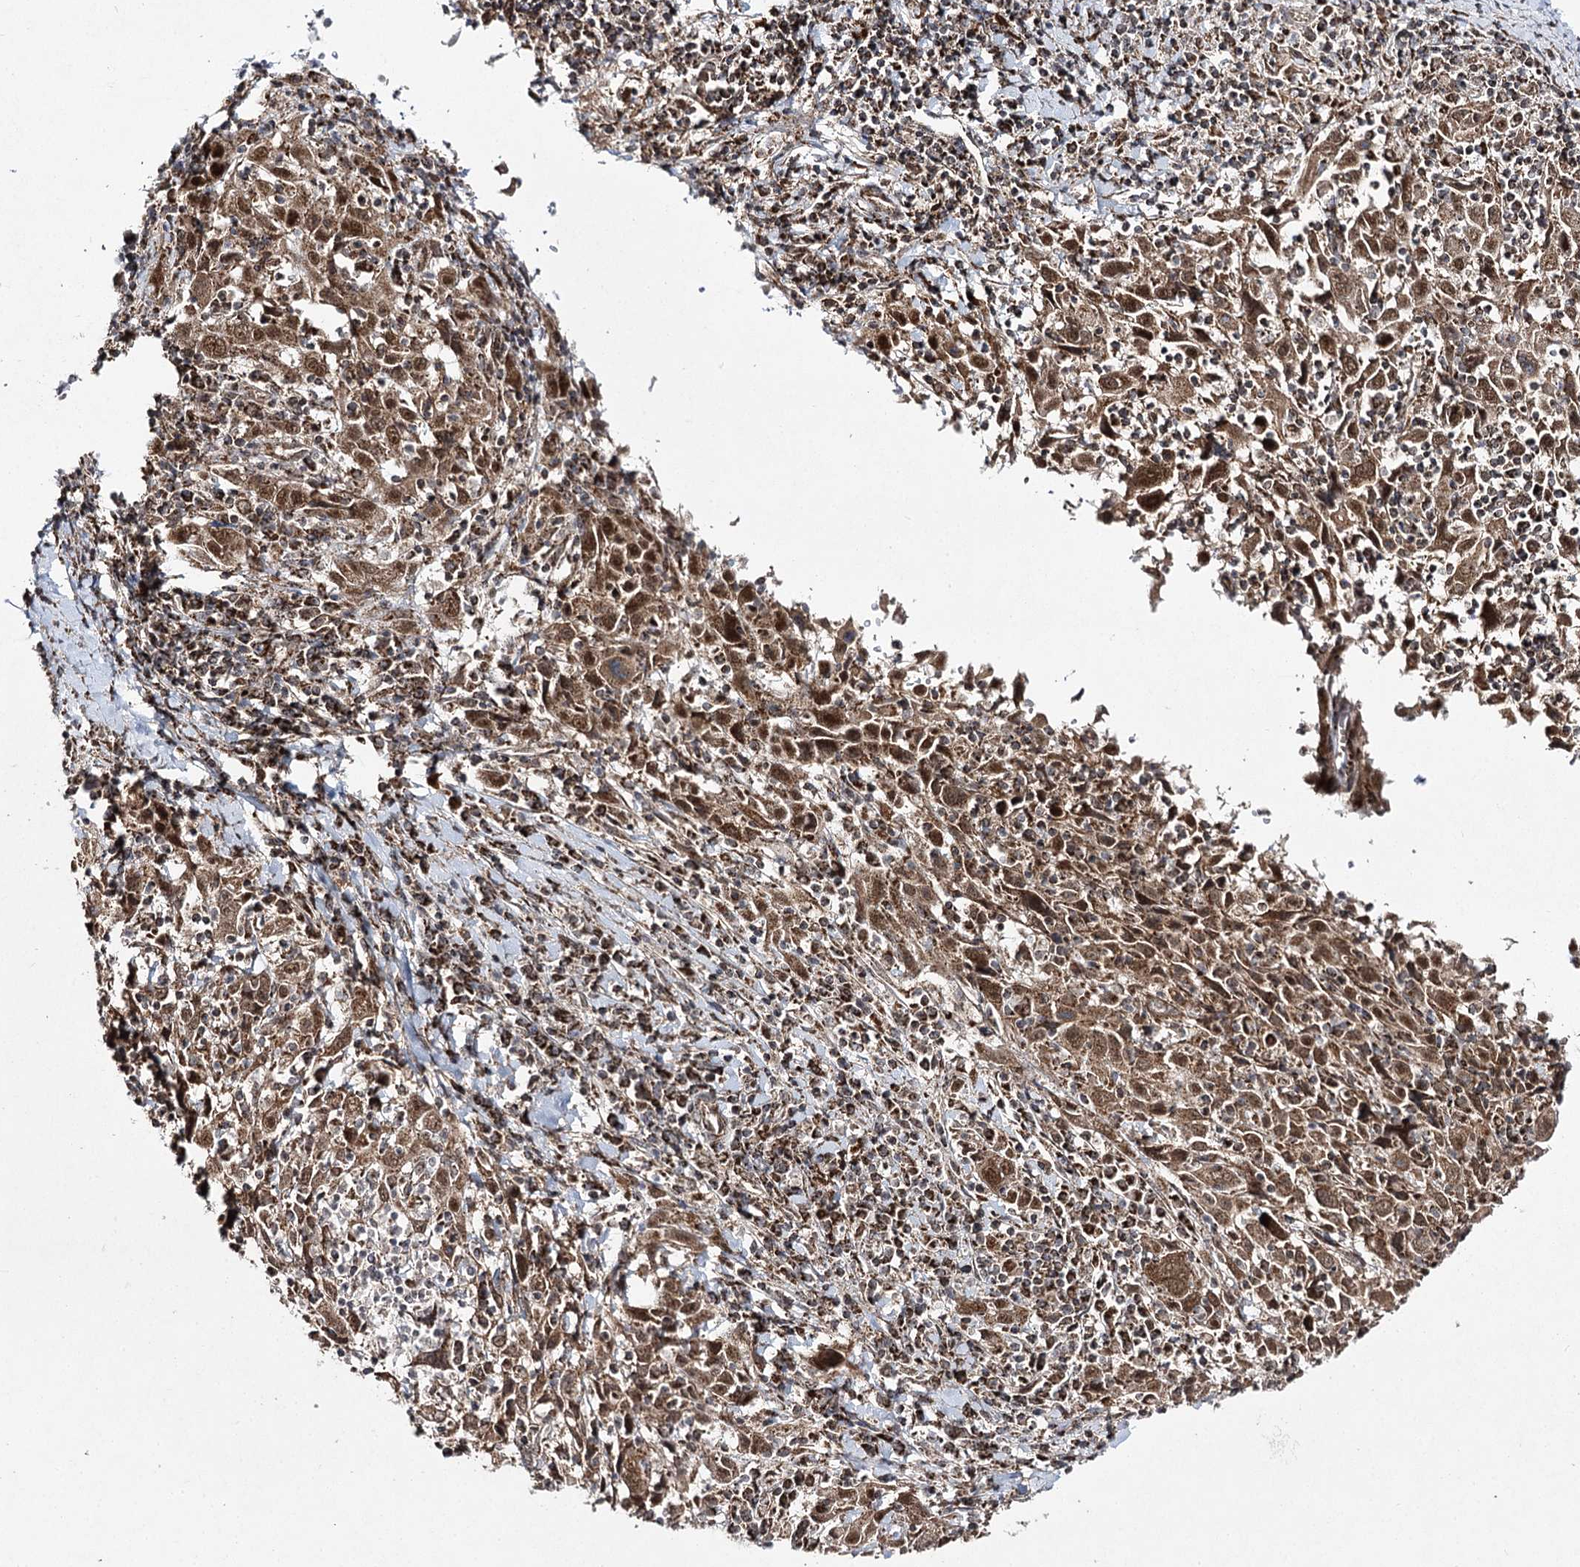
{"staining": {"intensity": "moderate", "quantity": ">75%", "location": "cytoplasmic/membranous,nuclear"}, "tissue": "cervical cancer", "cell_type": "Tumor cells", "image_type": "cancer", "snomed": [{"axis": "morphology", "description": "Squamous cell carcinoma, NOS"}, {"axis": "topography", "description": "Cervix"}], "caption": "Immunohistochemical staining of human squamous cell carcinoma (cervical) displays moderate cytoplasmic/membranous and nuclear protein expression in about >75% of tumor cells.", "gene": "SLC4A1AP", "patient": {"sex": "female", "age": 46}}